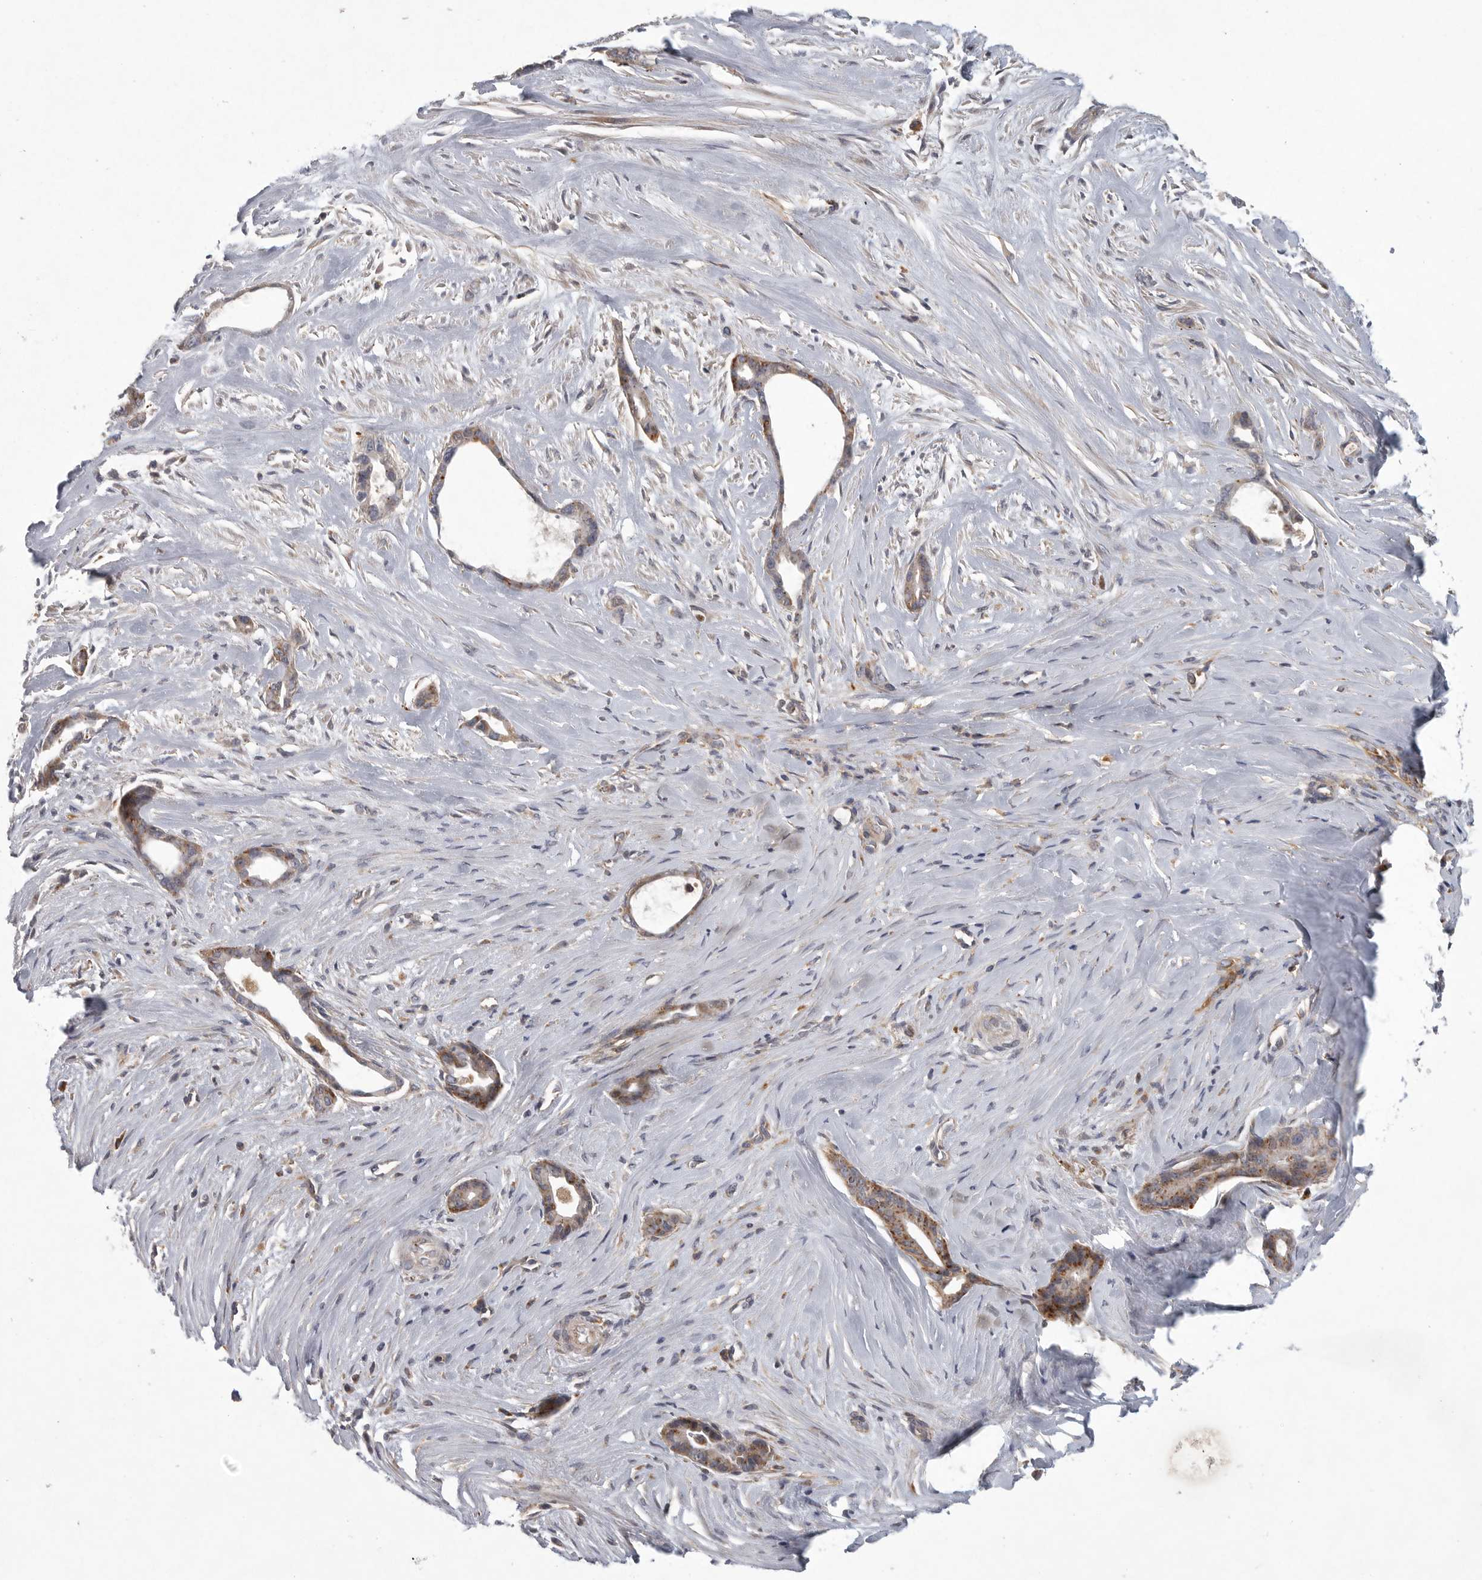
{"staining": {"intensity": "moderate", "quantity": ">75%", "location": "cytoplasmic/membranous"}, "tissue": "liver cancer", "cell_type": "Tumor cells", "image_type": "cancer", "snomed": [{"axis": "morphology", "description": "Cholangiocarcinoma"}, {"axis": "topography", "description": "Liver"}], "caption": "An image of human cholangiocarcinoma (liver) stained for a protein shows moderate cytoplasmic/membranous brown staining in tumor cells.", "gene": "LAMTOR3", "patient": {"sex": "female", "age": 55}}